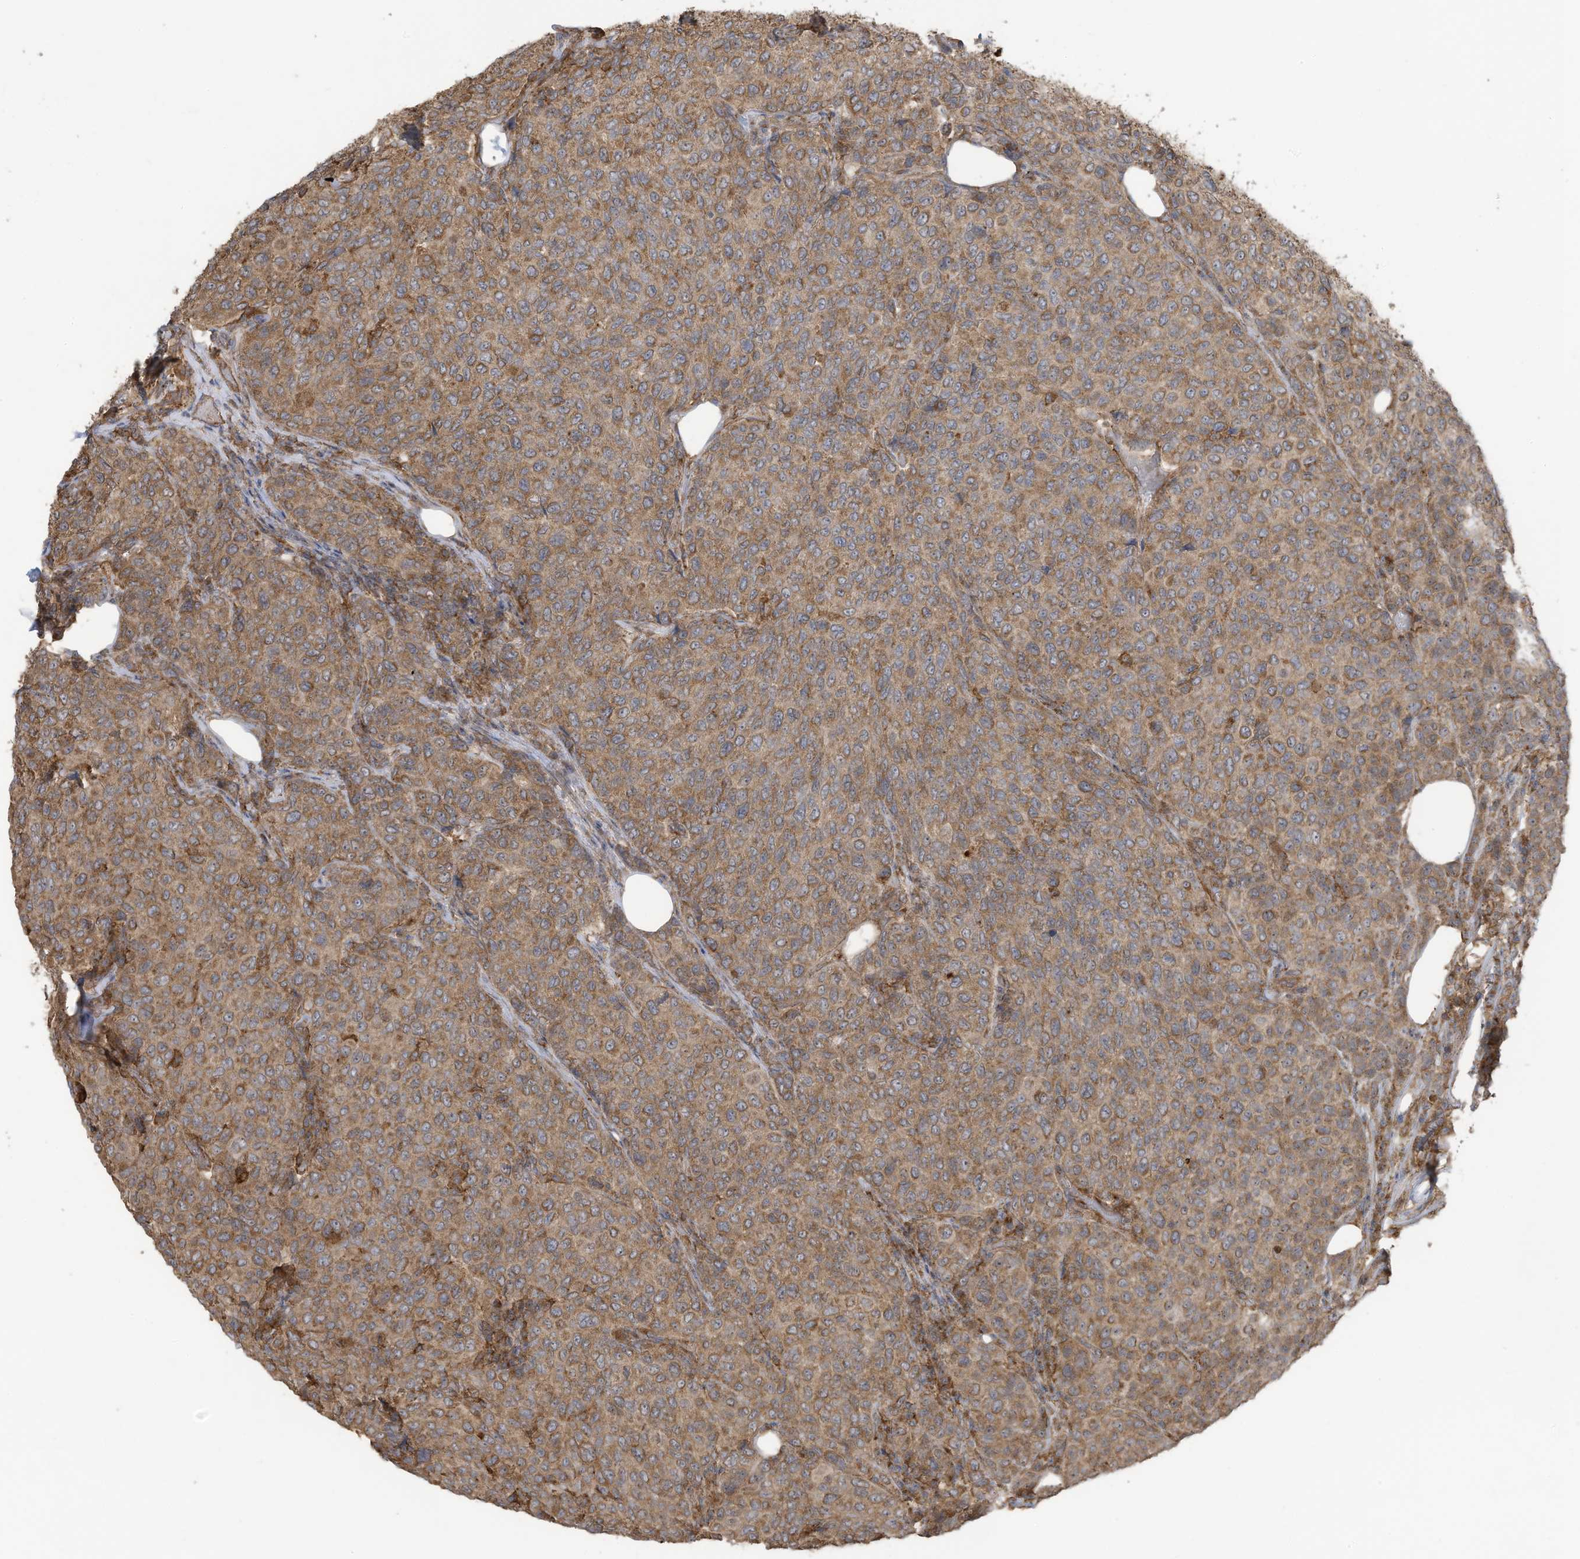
{"staining": {"intensity": "moderate", "quantity": ">75%", "location": "cytoplasmic/membranous"}, "tissue": "breast cancer", "cell_type": "Tumor cells", "image_type": "cancer", "snomed": [{"axis": "morphology", "description": "Duct carcinoma"}, {"axis": "topography", "description": "Breast"}], "caption": "High-power microscopy captured an IHC histopathology image of invasive ductal carcinoma (breast), revealing moderate cytoplasmic/membranous staining in about >75% of tumor cells.", "gene": "CGAS", "patient": {"sex": "female", "age": 55}}